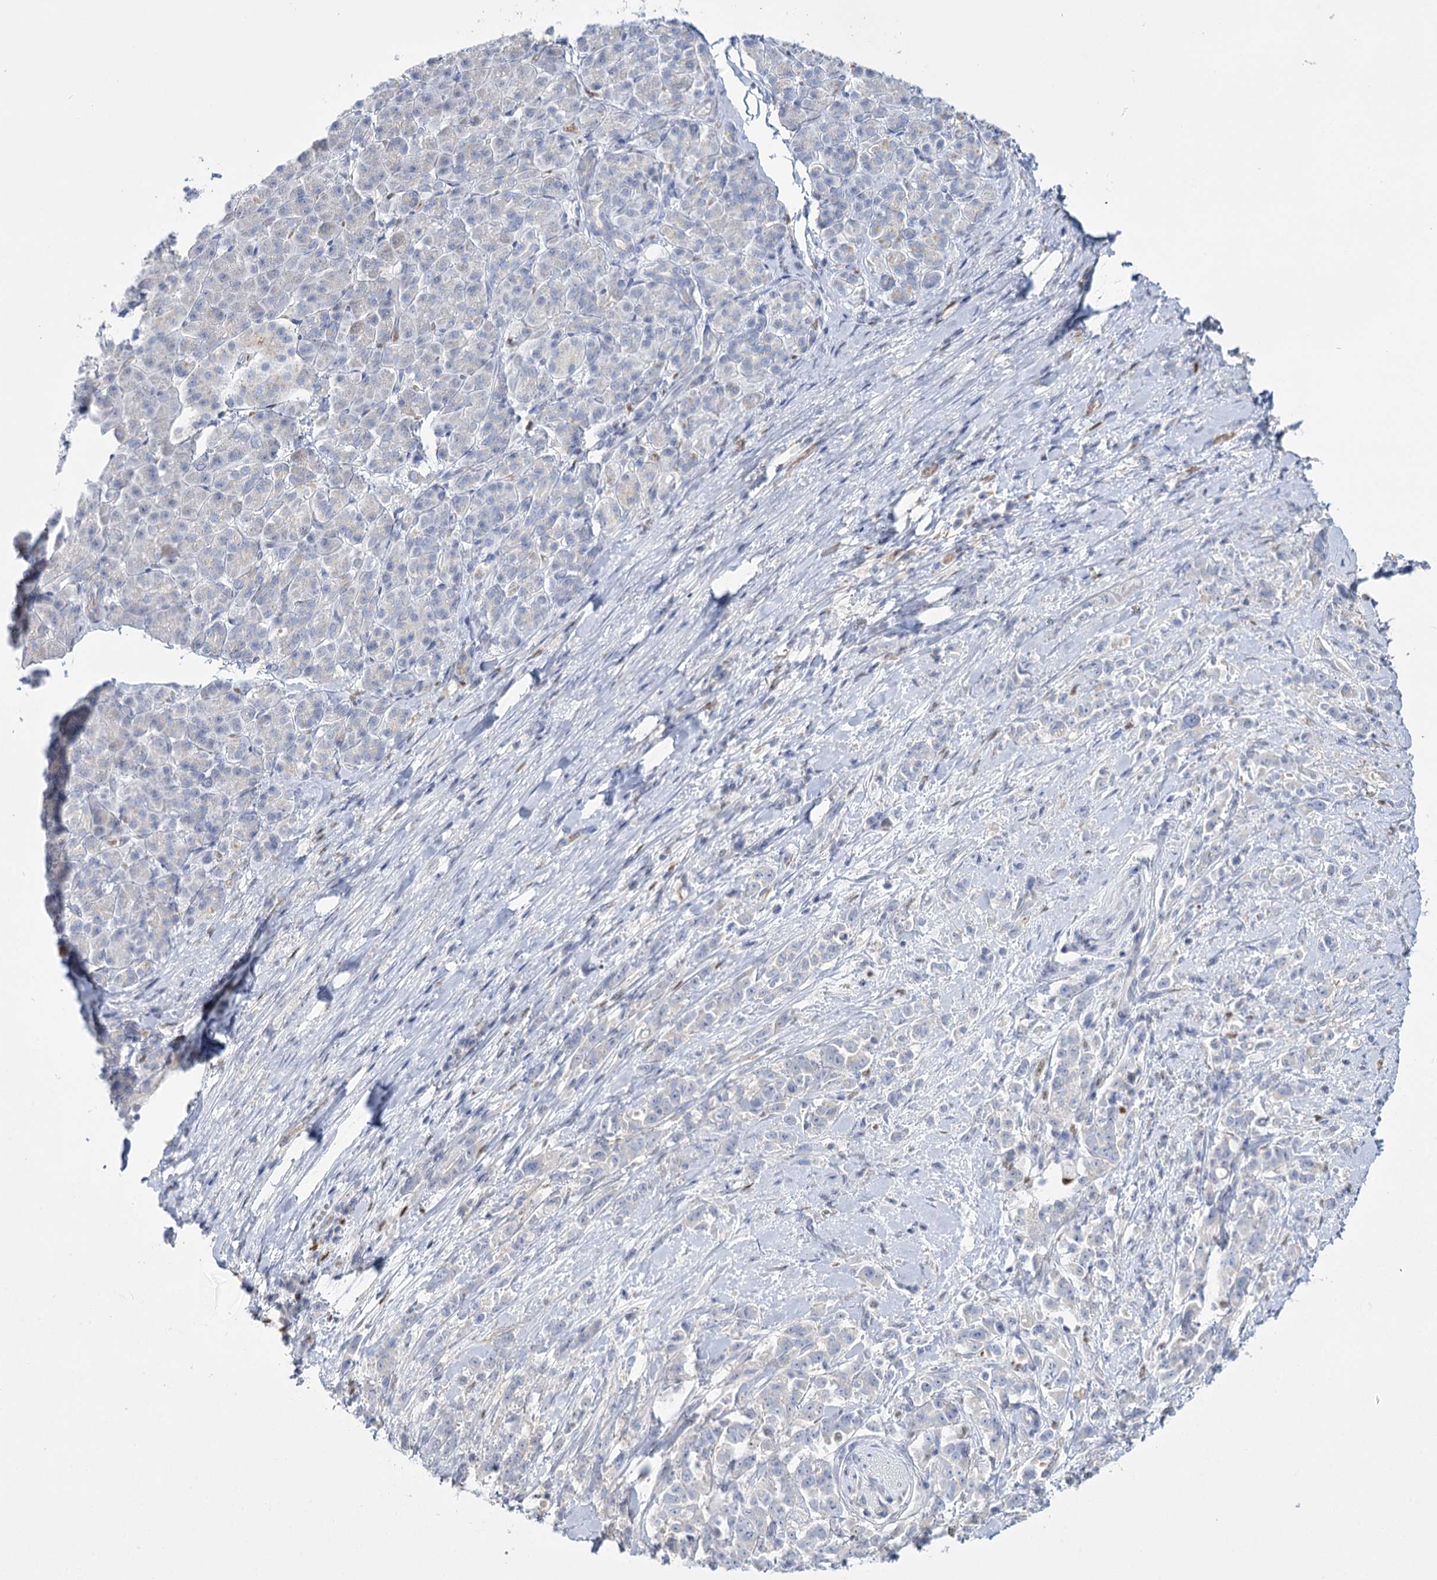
{"staining": {"intensity": "negative", "quantity": "none", "location": "none"}, "tissue": "pancreatic cancer", "cell_type": "Tumor cells", "image_type": "cancer", "snomed": [{"axis": "morphology", "description": "Normal tissue, NOS"}, {"axis": "morphology", "description": "Adenocarcinoma, NOS"}, {"axis": "topography", "description": "Pancreas"}], "caption": "Pancreatic cancer (adenocarcinoma) was stained to show a protein in brown. There is no significant positivity in tumor cells.", "gene": "IGSF3", "patient": {"sex": "female", "age": 64}}